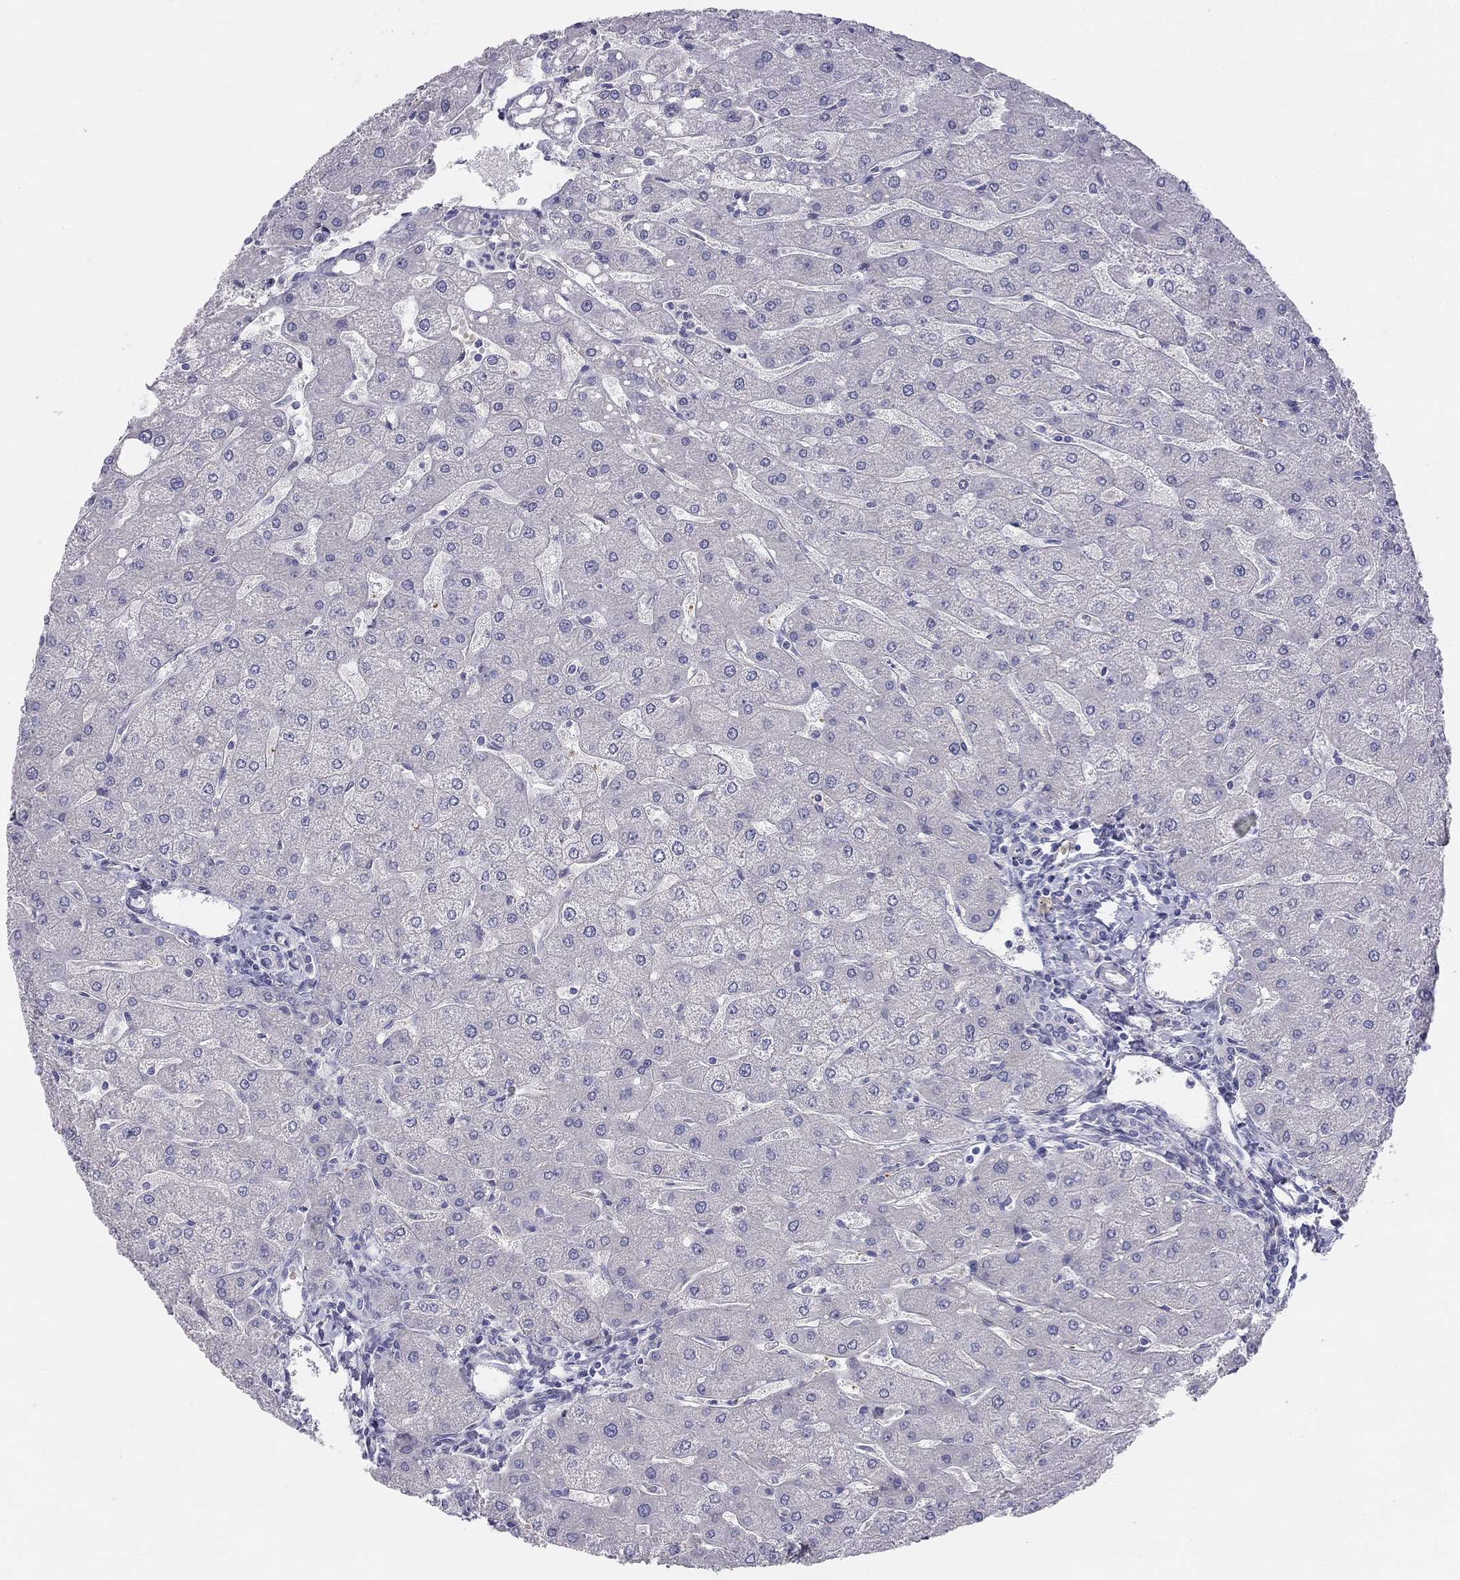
{"staining": {"intensity": "negative", "quantity": "none", "location": "none"}, "tissue": "liver", "cell_type": "Cholangiocytes", "image_type": "normal", "snomed": [{"axis": "morphology", "description": "Normal tissue, NOS"}, {"axis": "topography", "description": "Liver"}], "caption": "The image displays no staining of cholangiocytes in normal liver.", "gene": "MGAT4C", "patient": {"sex": "male", "age": 67}}